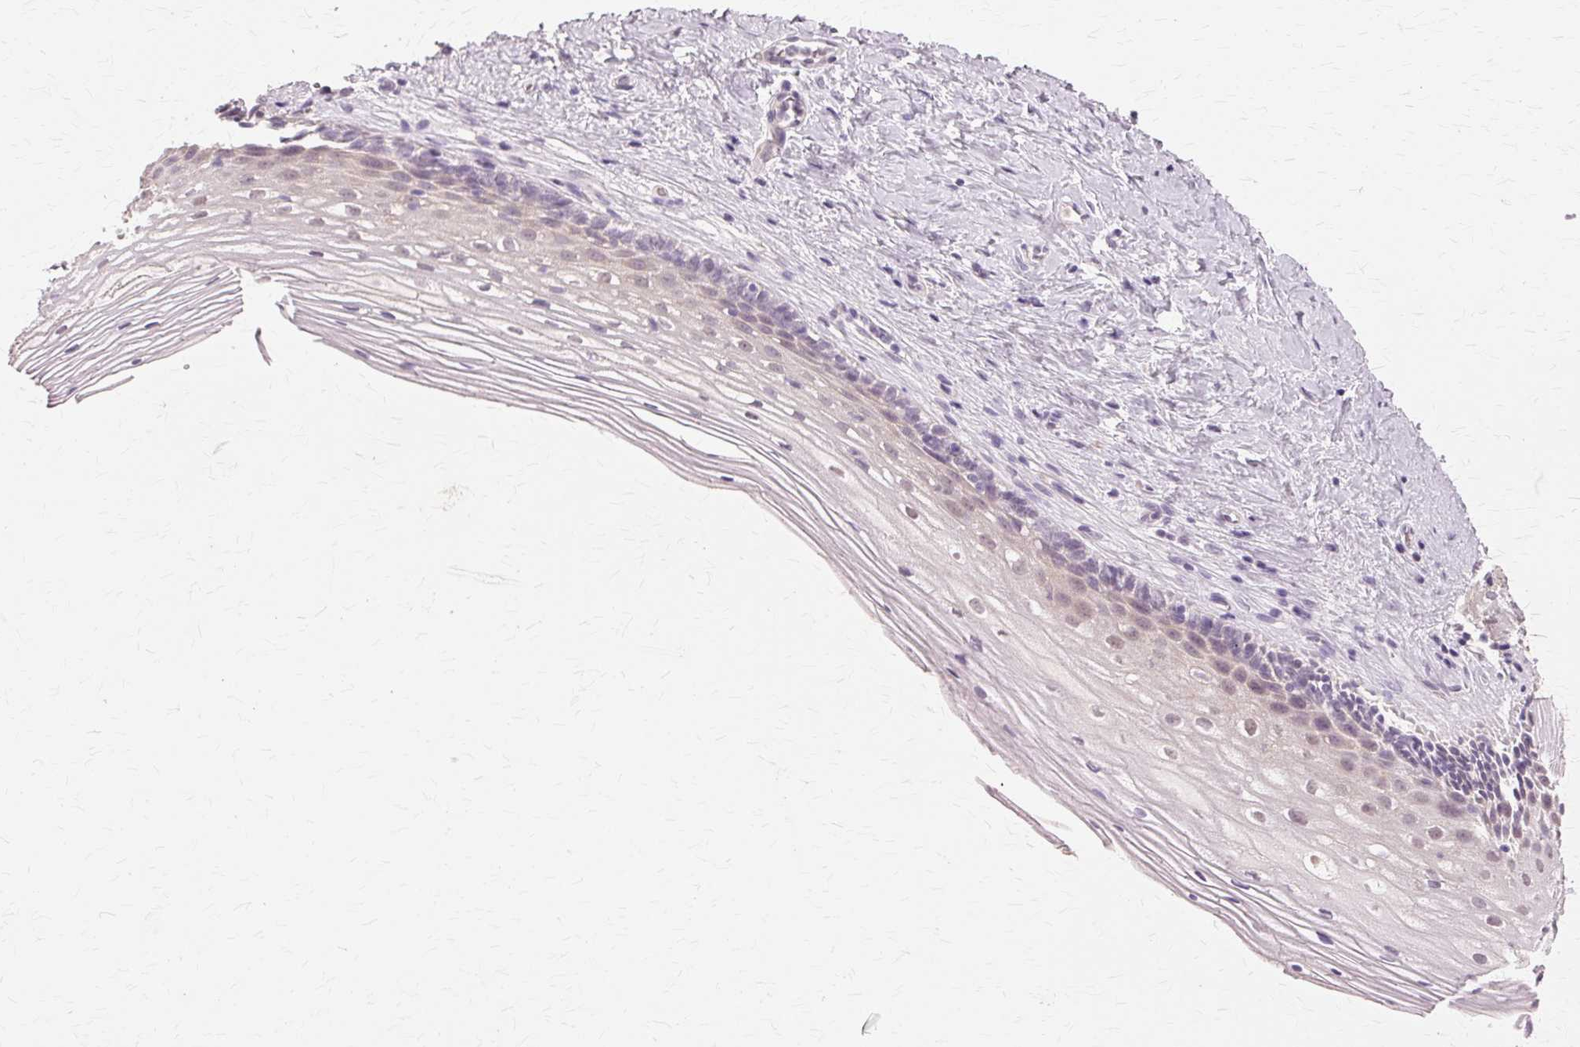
{"staining": {"intensity": "negative", "quantity": "none", "location": "none"}, "tissue": "vagina", "cell_type": "Squamous epithelial cells", "image_type": "normal", "snomed": [{"axis": "morphology", "description": "Normal tissue, NOS"}, {"axis": "topography", "description": "Vagina"}], "caption": "DAB immunohistochemical staining of normal human vagina displays no significant expression in squamous epithelial cells. Brightfield microscopy of IHC stained with DAB (3,3'-diaminobenzidine) (brown) and hematoxylin (blue), captured at high magnification.", "gene": "PRMT5", "patient": {"sex": "female", "age": 45}}